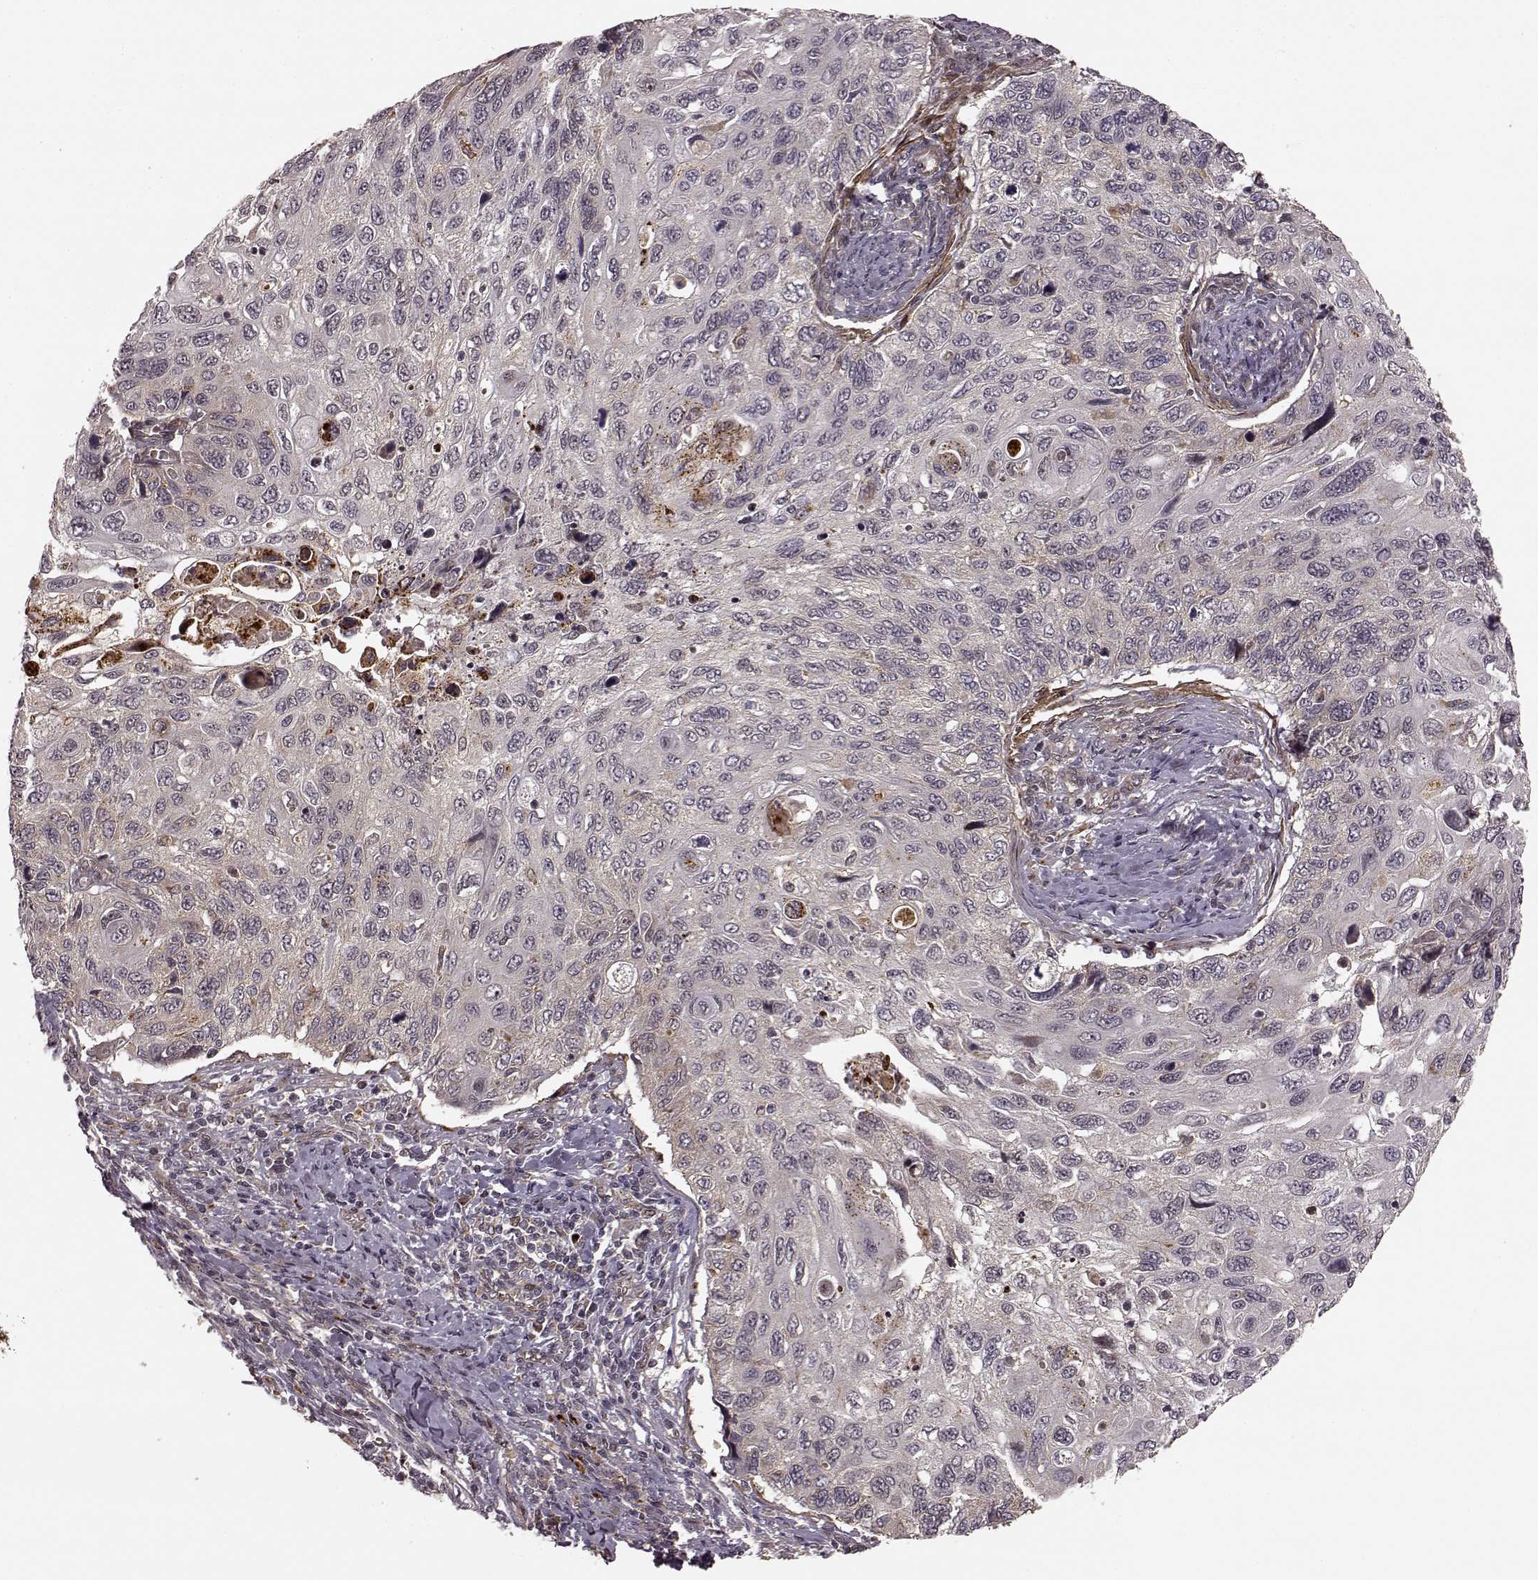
{"staining": {"intensity": "weak", "quantity": "<25%", "location": "cytoplasmic/membranous"}, "tissue": "cervical cancer", "cell_type": "Tumor cells", "image_type": "cancer", "snomed": [{"axis": "morphology", "description": "Squamous cell carcinoma, NOS"}, {"axis": "topography", "description": "Cervix"}], "caption": "An image of cervical squamous cell carcinoma stained for a protein reveals no brown staining in tumor cells.", "gene": "SLC12A9", "patient": {"sex": "female", "age": 70}}